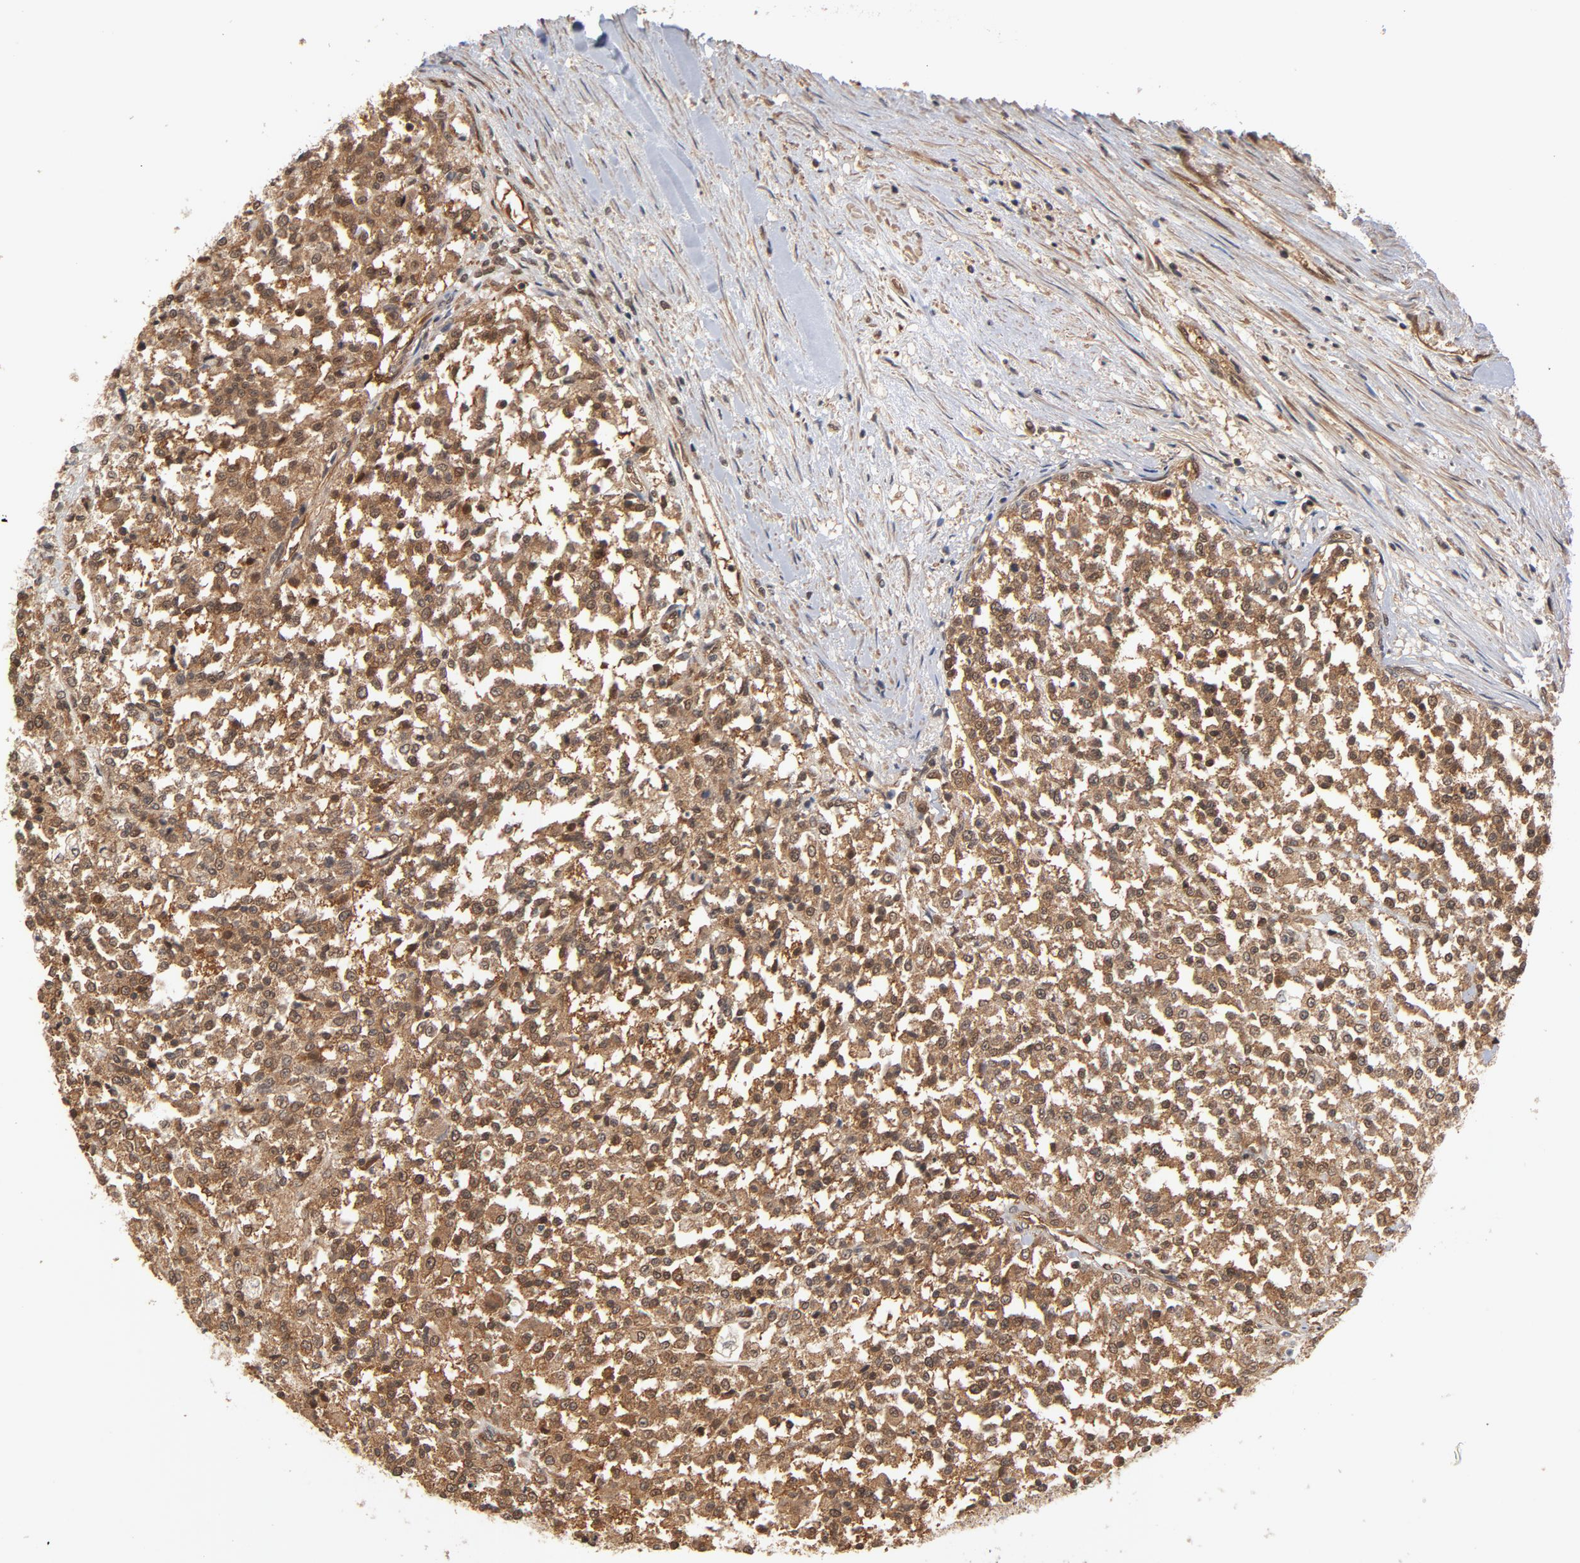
{"staining": {"intensity": "moderate", "quantity": ">75%", "location": "cytoplasmic/membranous,nuclear"}, "tissue": "testis cancer", "cell_type": "Tumor cells", "image_type": "cancer", "snomed": [{"axis": "morphology", "description": "Seminoma, NOS"}, {"axis": "topography", "description": "Testis"}], "caption": "This is an image of IHC staining of testis cancer, which shows moderate expression in the cytoplasmic/membranous and nuclear of tumor cells.", "gene": "CDC37", "patient": {"sex": "male", "age": 59}}